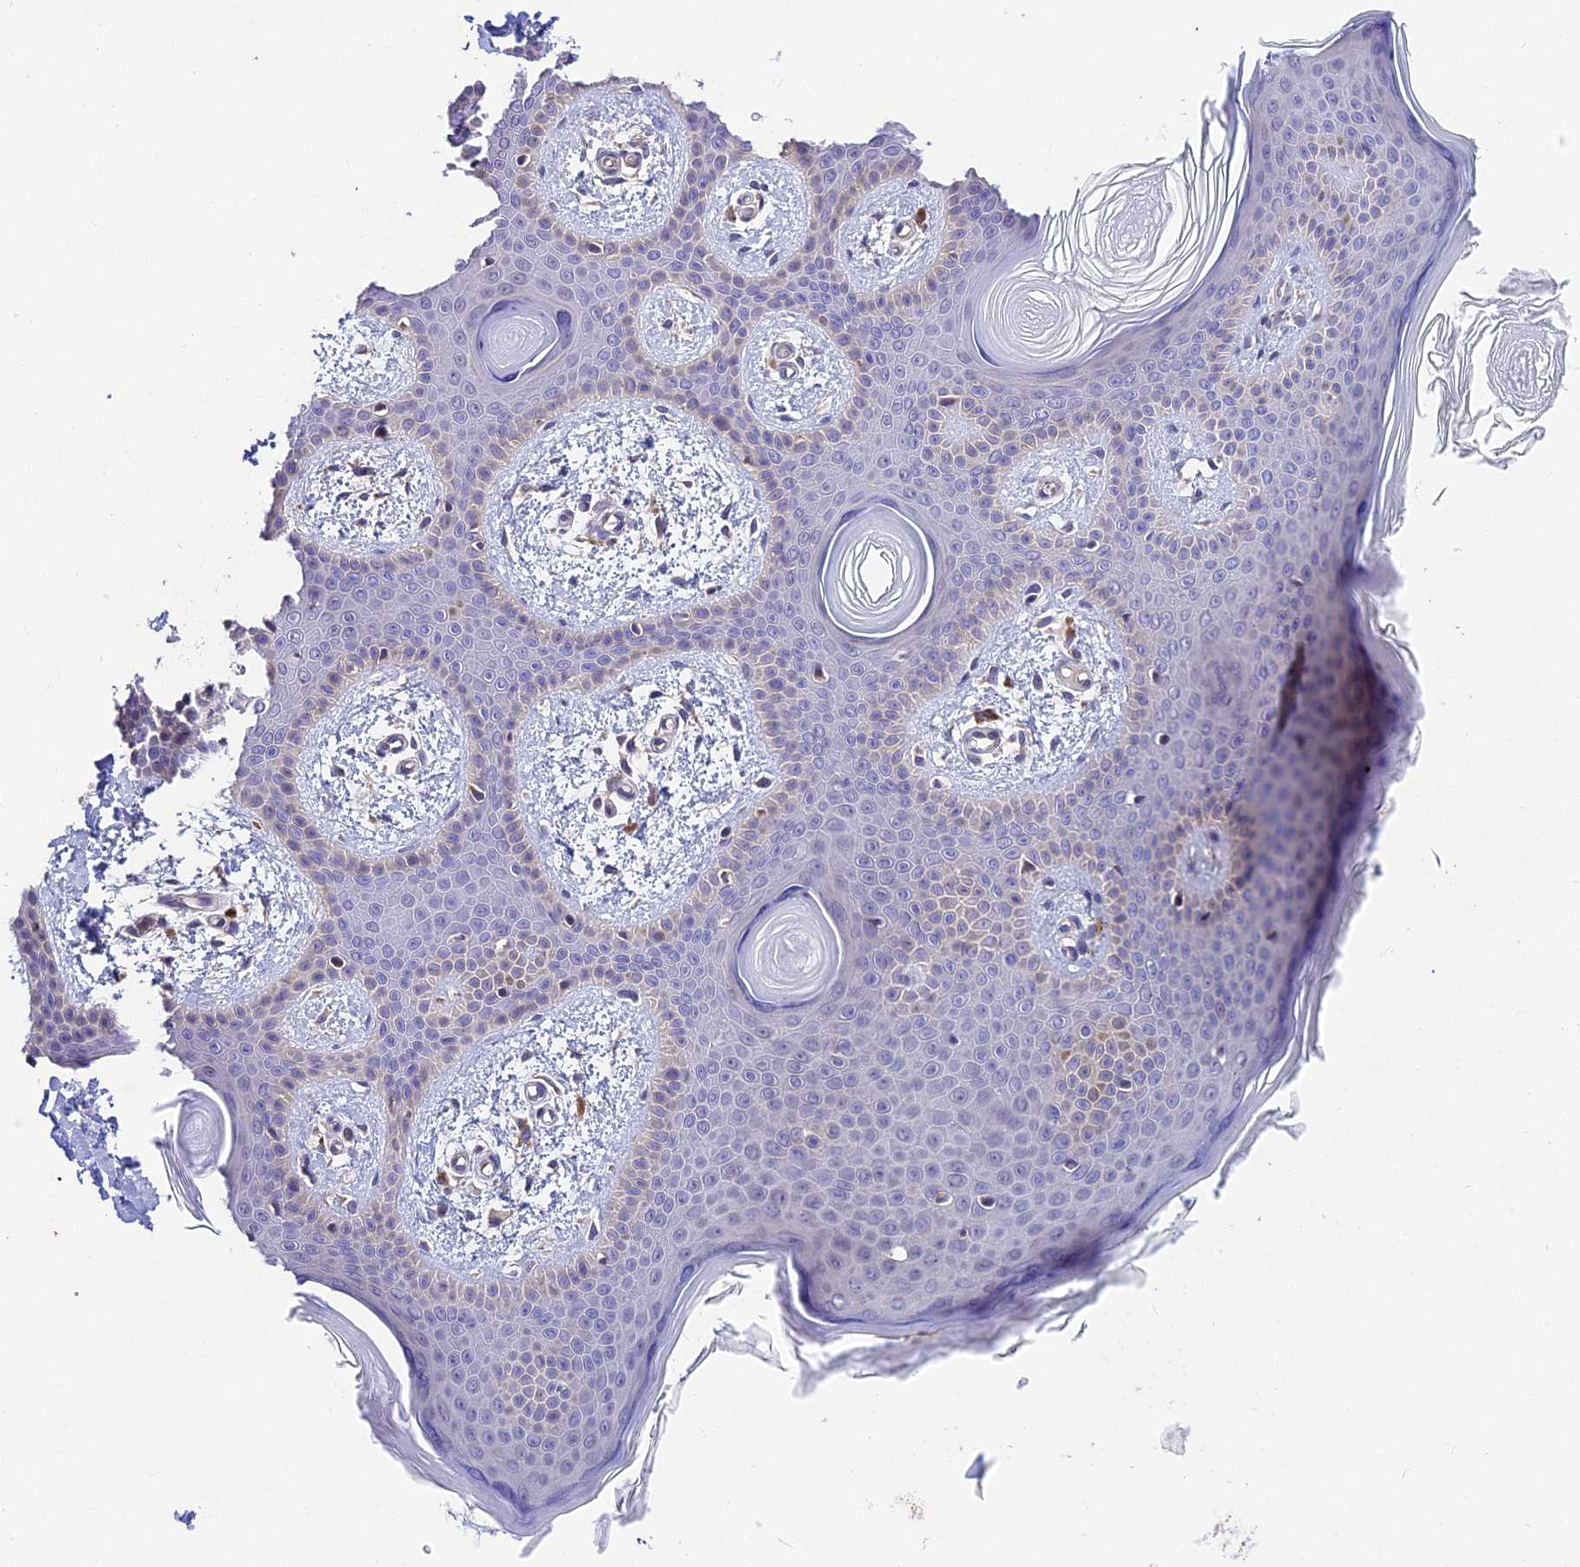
{"staining": {"intensity": "negative", "quantity": "none", "location": "none"}, "tissue": "skin", "cell_type": "Fibroblasts", "image_type": "normal", "snomed": [{"axis": "morphology", "description": "Normal tissue, NOS"}, {"axis": "topography", "description": "Skin"}], "caption": "A high-resolution histopathology image shows immunohistochemistry (IHC) staining of benign skin, which shows no significant staining in fibroblasts.", "gene": "BSCL2", "patient": {"sex": "male", "age": 36}}